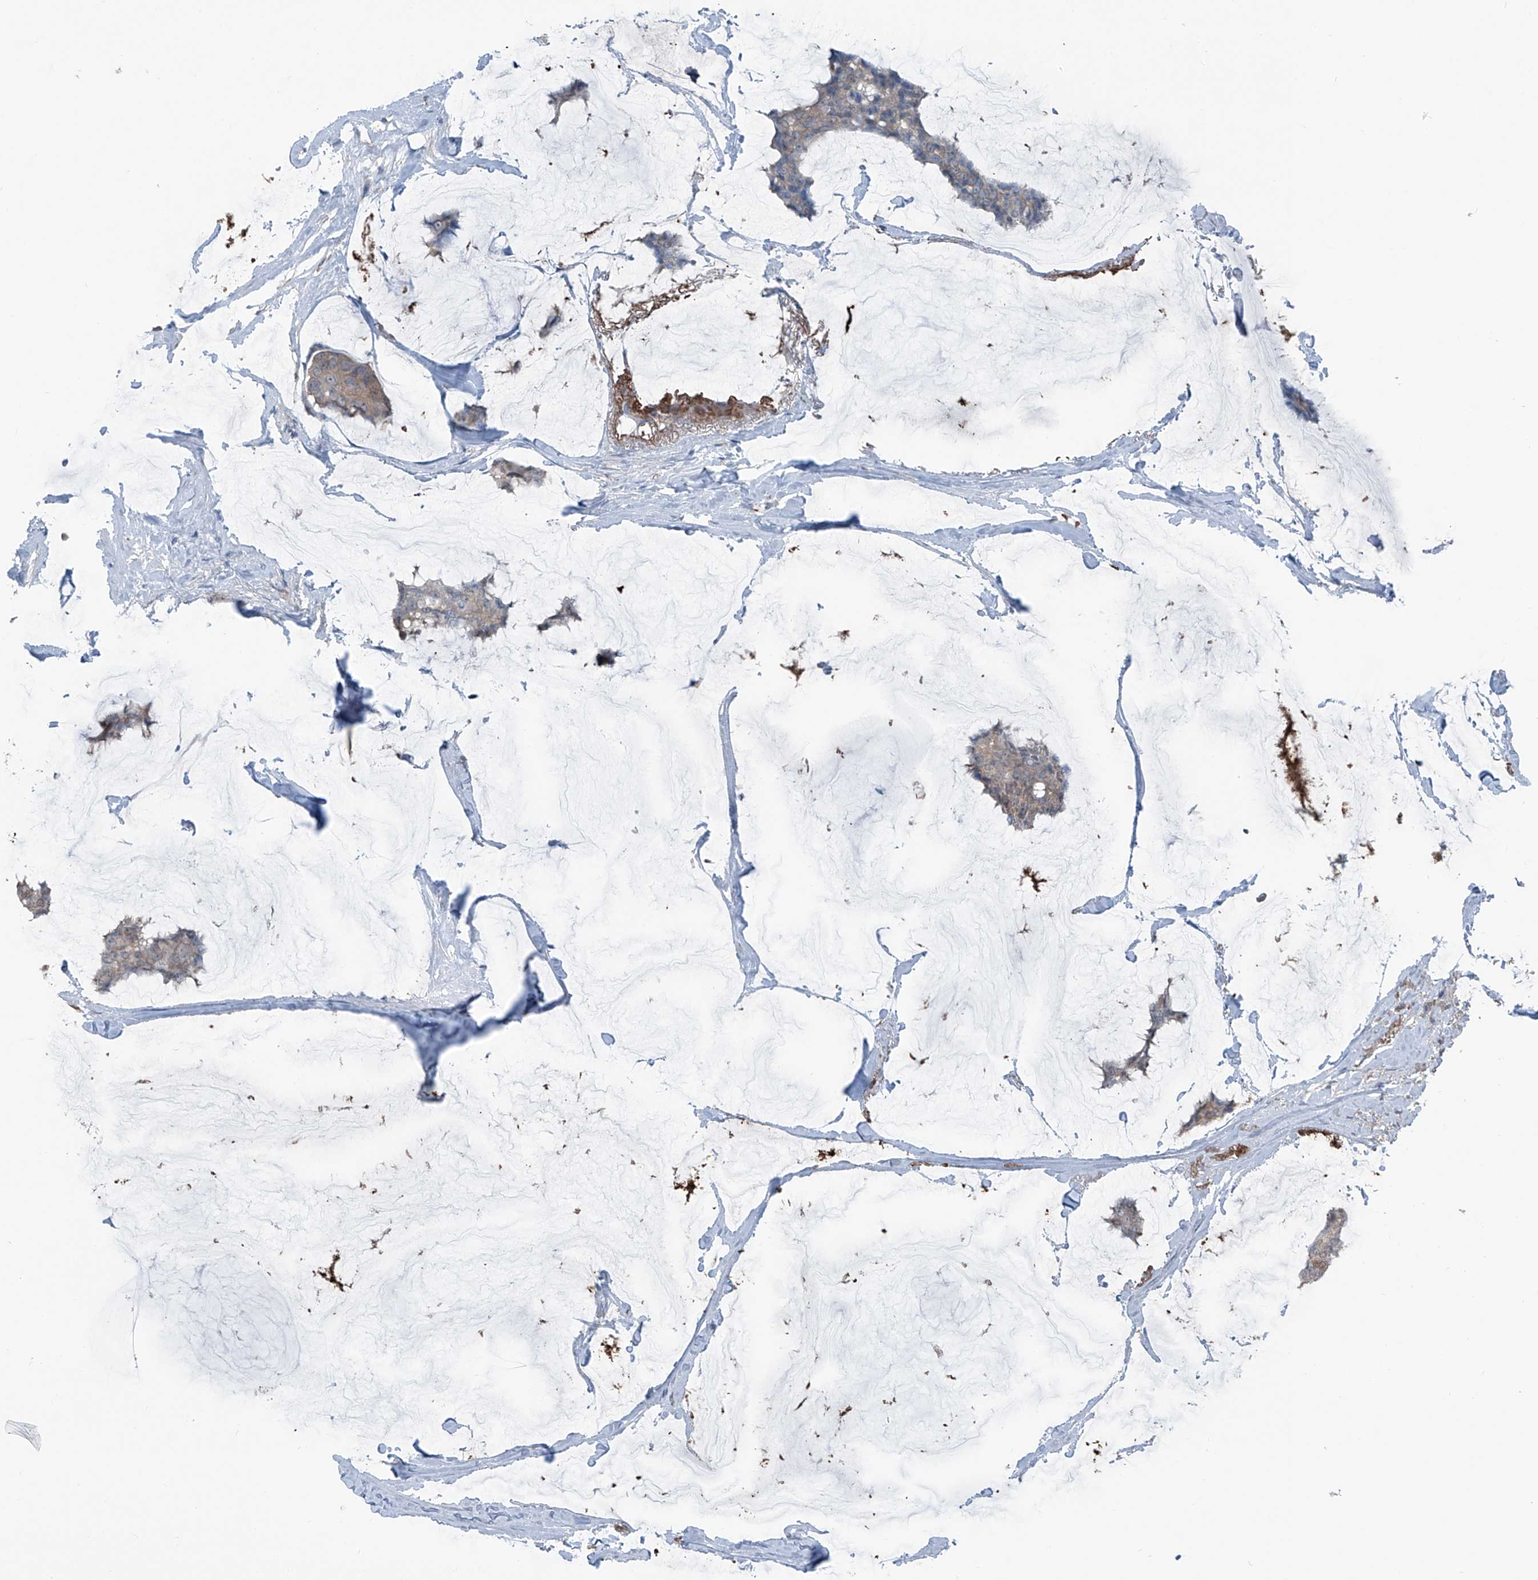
{"staining": {"intensity": "weak", "quantity": "<25%", "location": "cytoplasmic/membranous"}, "tissue": "breast cancer", "cell_type": "Tumor cells", "image_type": "cancer", "snomed": [{"axis": "morphology", "description": "Duct carcinoma"}, {"axis": "topography", "description": "Breast"}], "caption": "Immunohistochemistry histopathology image of neoplastic tissue: breast cancer stained with DAB (3,3'-diaminobenzidine) demonstrates no significant protein positivity in tumor cells.", "gene": "HSPB11", "patient": {"sex": "female", "age": 93}}